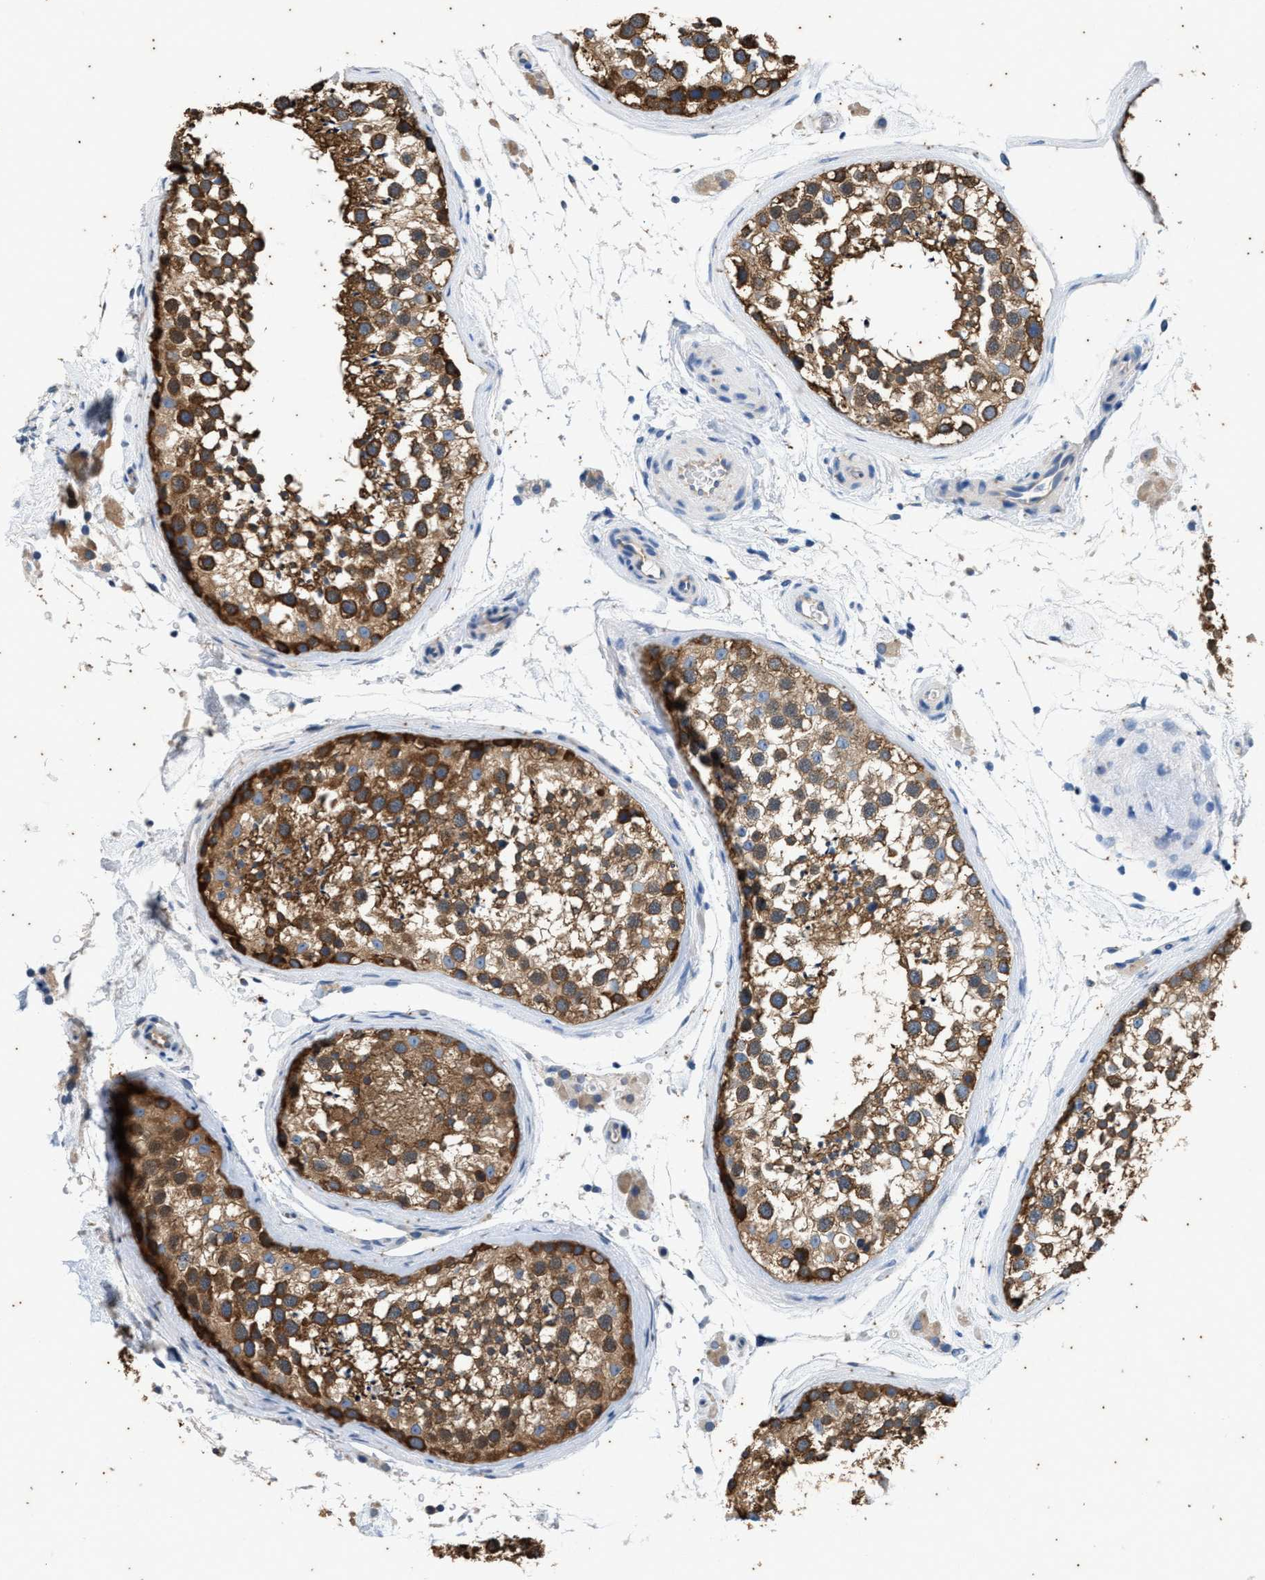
{"staining": {"intensity": "strong", "quantity": ">75%", "location": "cytoplasmic/membranous"}, "tissue": "testis", "cell_type": "Cells in seminiferous ducts", "image_type": "normal", "snomed": [{"axis": "morphology", "description": "Normal tissue, NOS"}, {"axis": "topography", "description": "Testis"}], "caption": "Immunohistochemistry (IHC) of benign human testis shows high levels of strong cytoplasmic/membranous expression in about >75% of cells in seminiferous ducts. The protein of interest is shown in brown color, while the nuclei are stained blue.", "gene": "COX19", "patient": {"sex": "male", "age": 46}}